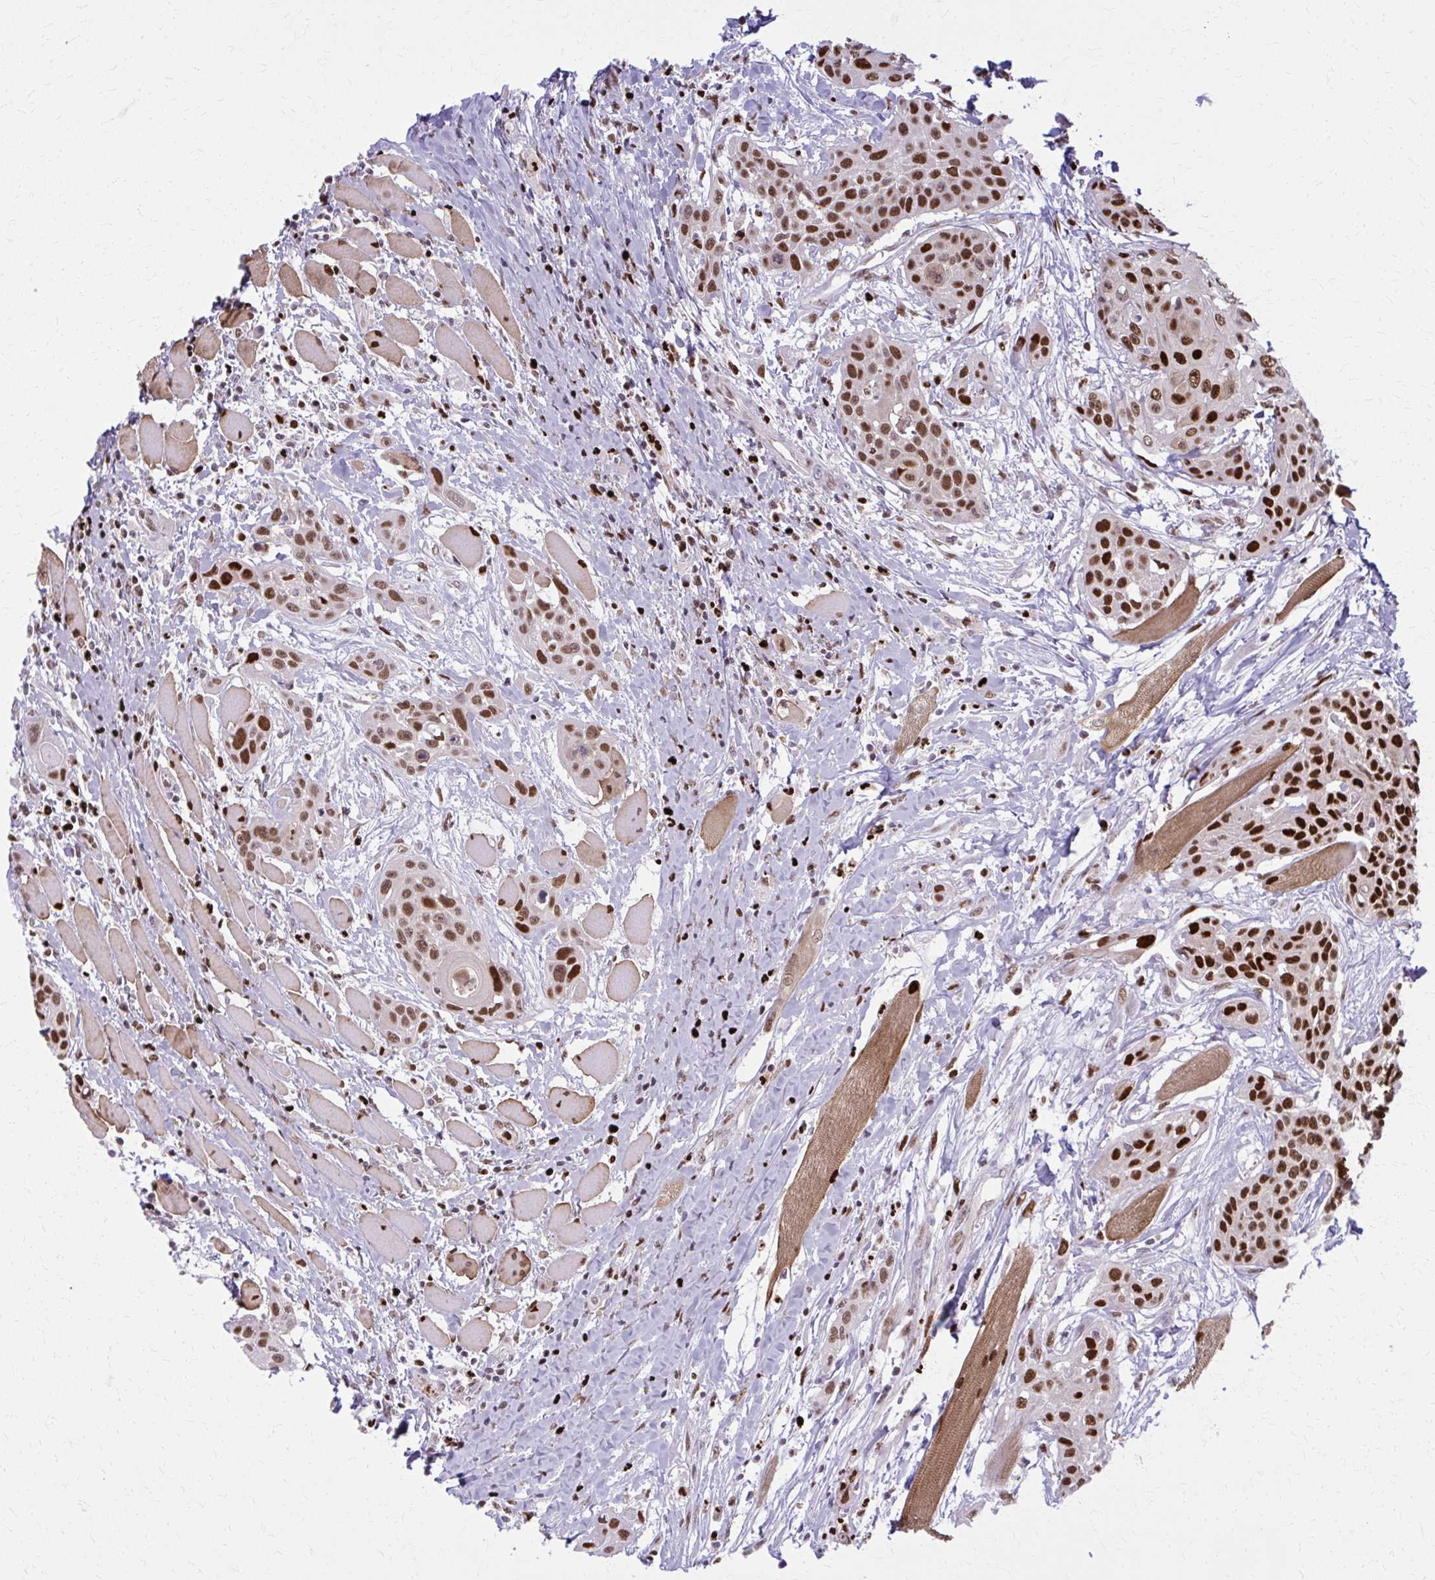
{"staining": {"intensity": "strong", "quantity": ">75%", "location": "nuclear"}, "tissue": "head and neck cancer", "cell_type": "Tumor cells", "image_type": "cancer", "snomed": [{"axis": "morphology", "description": "Squamous cell carcinoma, NOS"}, {"axis": "topography", "description": "Head-Neck"}], "caption": "Human squamous cell carcinoma (head and neck) stained with a brown dye displays strong nuclear positive positivity in approximately >75% of tumor cells.", "gene": "ZNF559", "patient": {"sex": "female", "age": 73}}